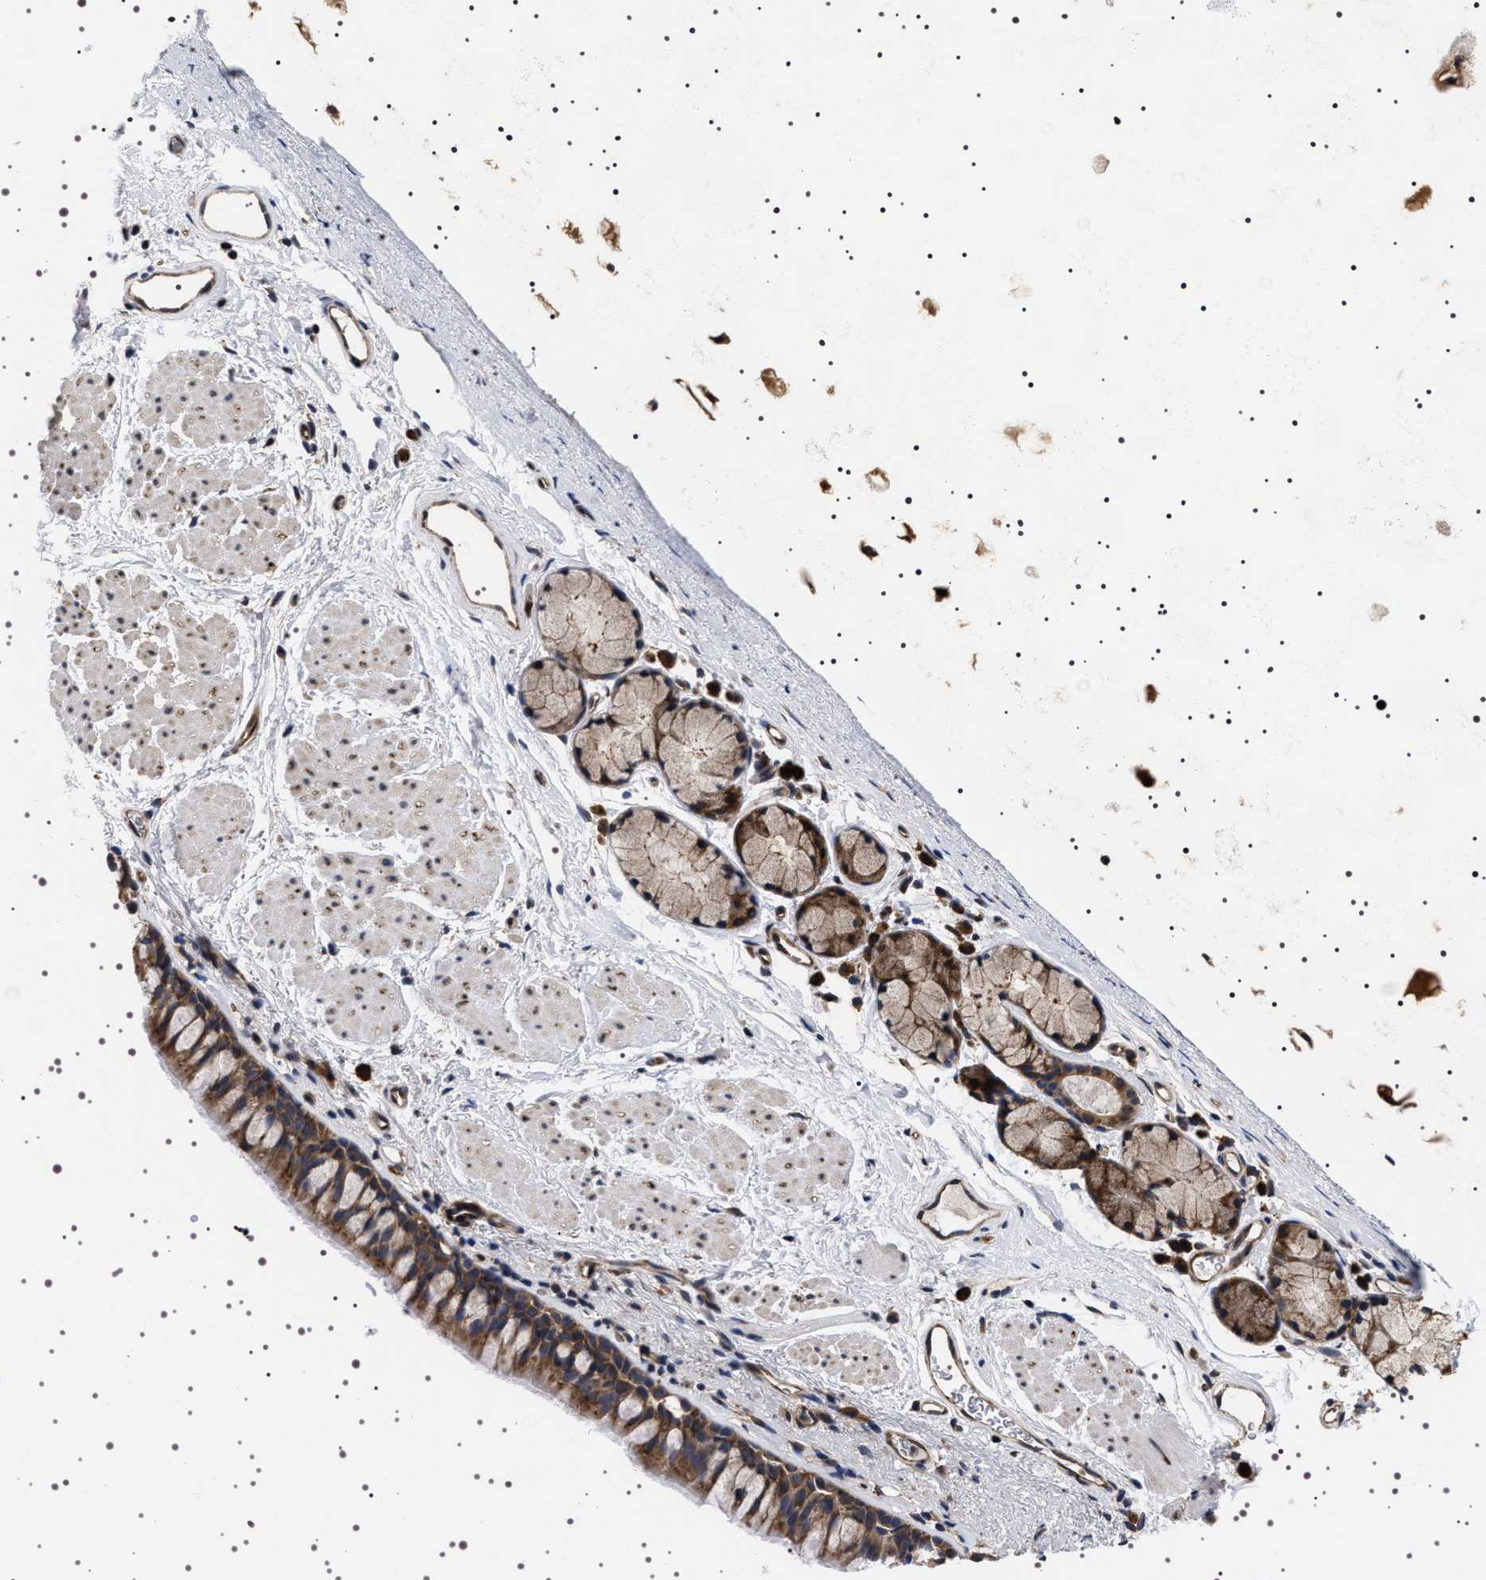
{"staining": {"intensity": "strong", "quantity": ">75%", "location": "cytoplasmic/membranous"}, "tissue": "bronchus", "cell_type": "Respiratory epithelial cells", "image_type": "normal", "snomed": [{"axis": "morphology", "description": "Normal tissue, NOS"}, {"axis": "topography", "description": "Cartilage tissue"}, {"axis": "topography", "description": "Bronchus"}], "caption": "About >75% of respiratory epithelial cells in normal bronchus reveal strong cytoplasmic/membranous protein positivity as visualized by brown immunohistochemical staining.", "gene": "DARS1", "patient": {"sex": "female", "age": 53}}